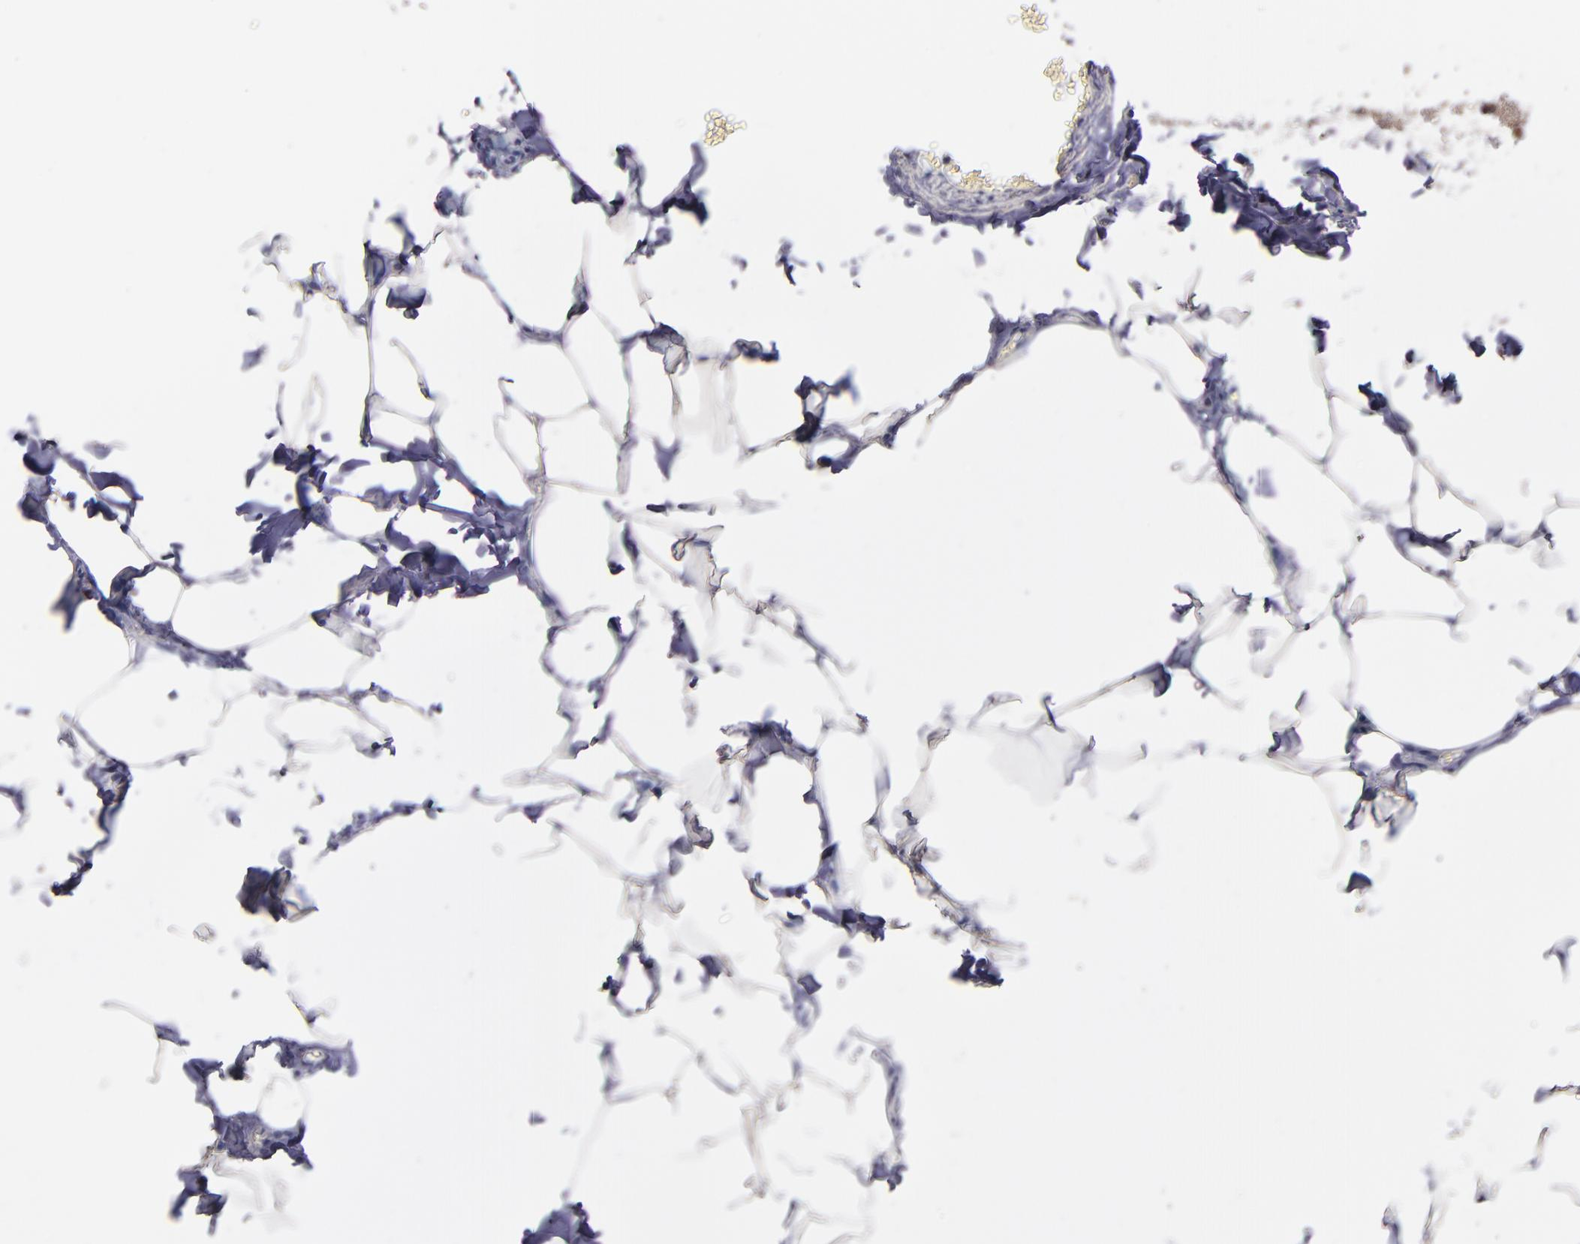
{"staining": {"intensity": "negative", "quantity": "none", "location": "none"}, "tissue": "adipose tissue", "cell_type": "Adipocytes", "image_type": "normal", "snomed": [{"axis": "morphology", "description": "Normal tissue, NOS"}, {"axis": "topography", "description": "Vascular tissue"}], "caption": "High magnification brightfield microscopy of unremarkable adipose tissue stained with DAB (3,3'-diaminobenzidine) (brown) and counterstained with hematoxylin (blue): adipocytes show no significant staining. The staining was performed using DAB to visualize the protein expression in brown, while the nuclei were stained in blue with hematoxylin (Magnification: 20x).", "gene": "NUP62CL", "patient": {"sex": "male", "age": 41}}